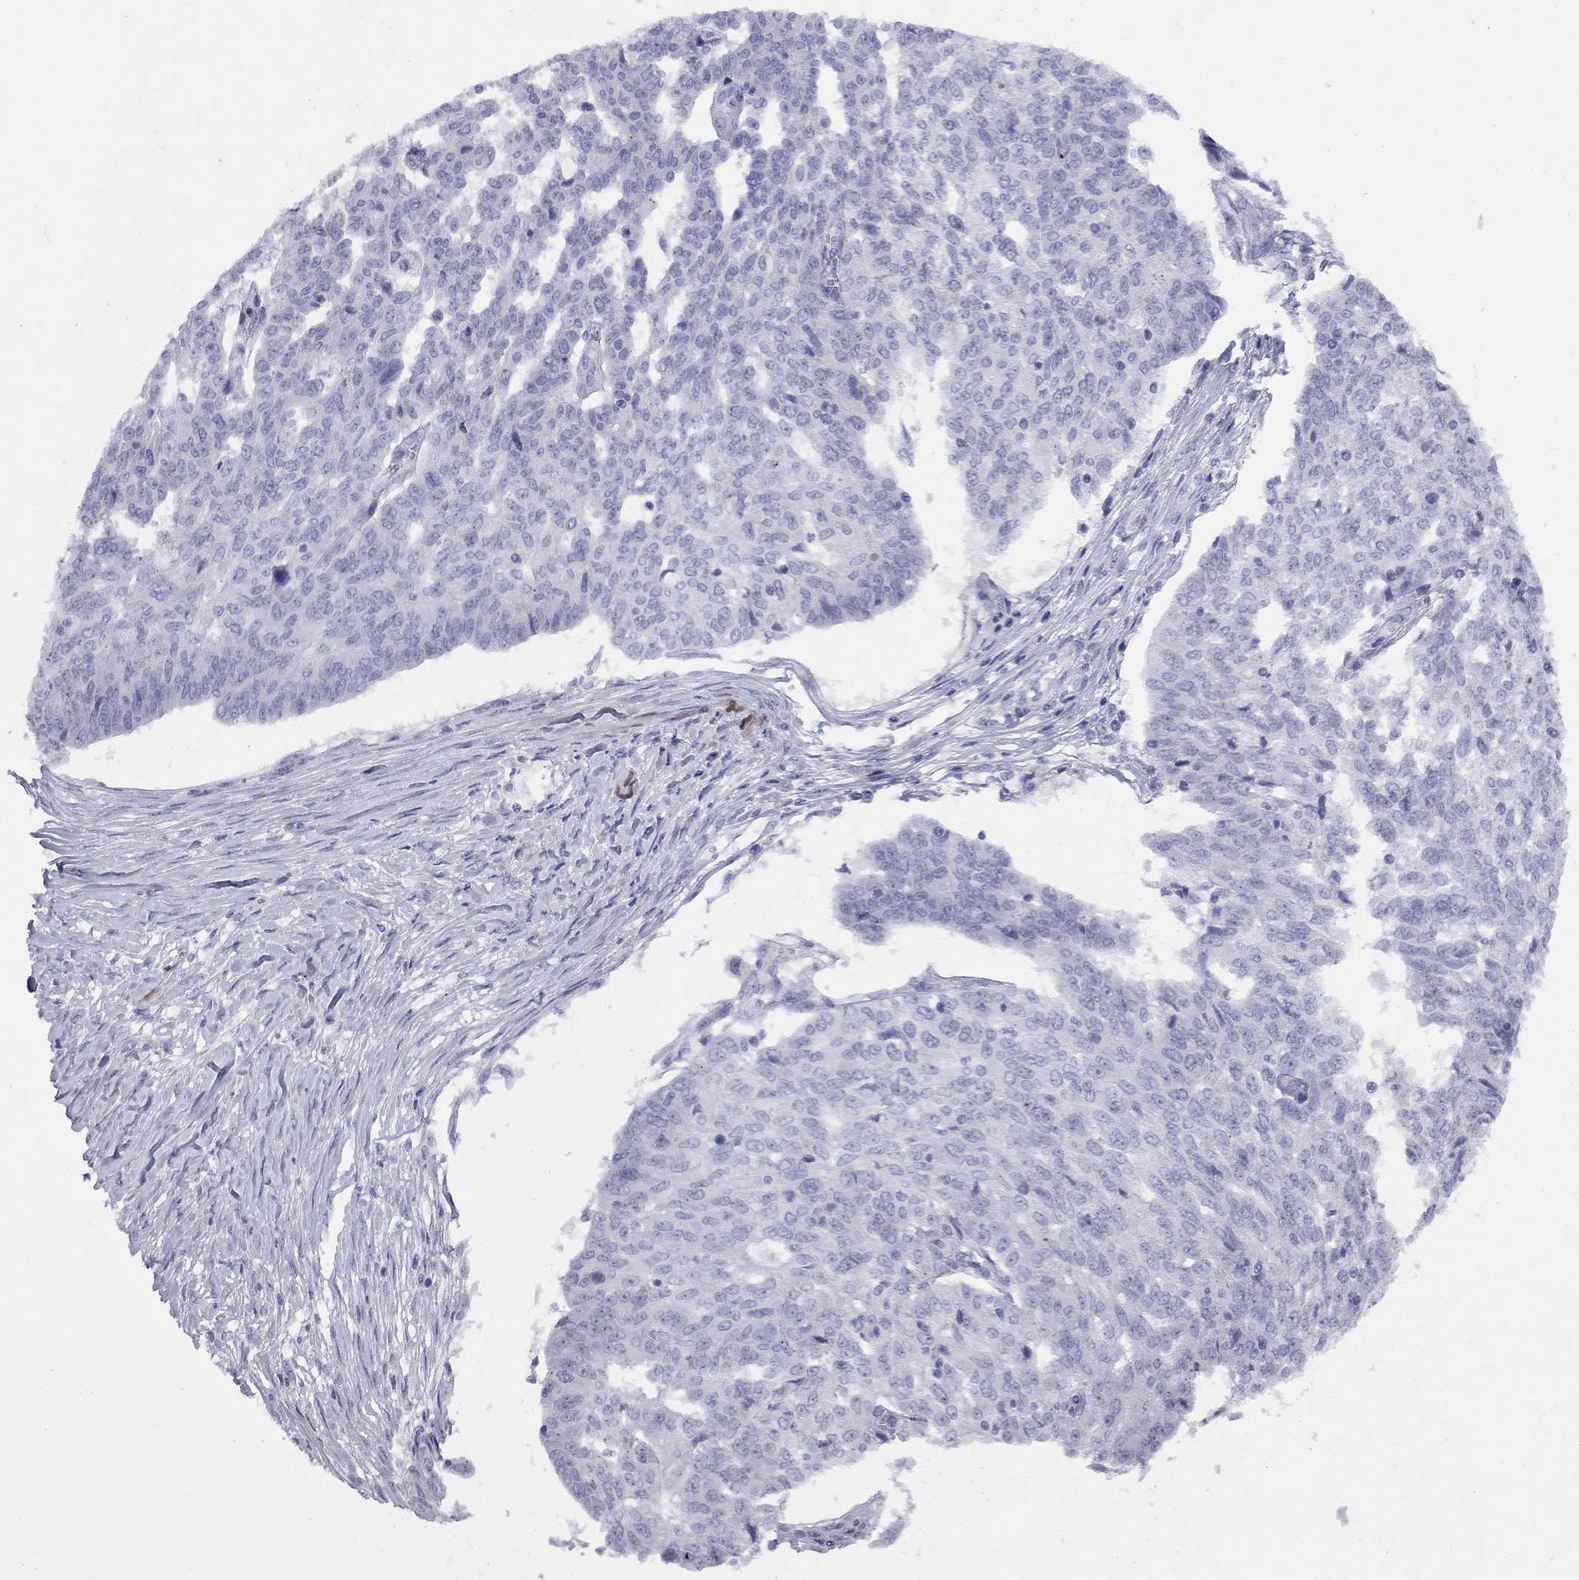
{"staining": {"intensity": "negative", "quantity": "none", "location": "none"}, "tissue": "ovarian cancer", "cell_type": "Tumor cells", "image_type": "cancer", "snomed": [{"axis": "morphology", "description": "Cystadenocarcinoma, serous, NOS"}, {"axis": "topography", "description": "Ovary"}], "caption": "DAB immunohistochemical staining of human serous cystadenocarcinoma (ovarian) displays no significant expression in tumor cells. (DAB (3,3'-diaminobenzidine) immunohistochemistry visualized using brightfield microscopy, high magnification).", "gene": "LYAR", "patient": {"sex": "female", "age": 67}}